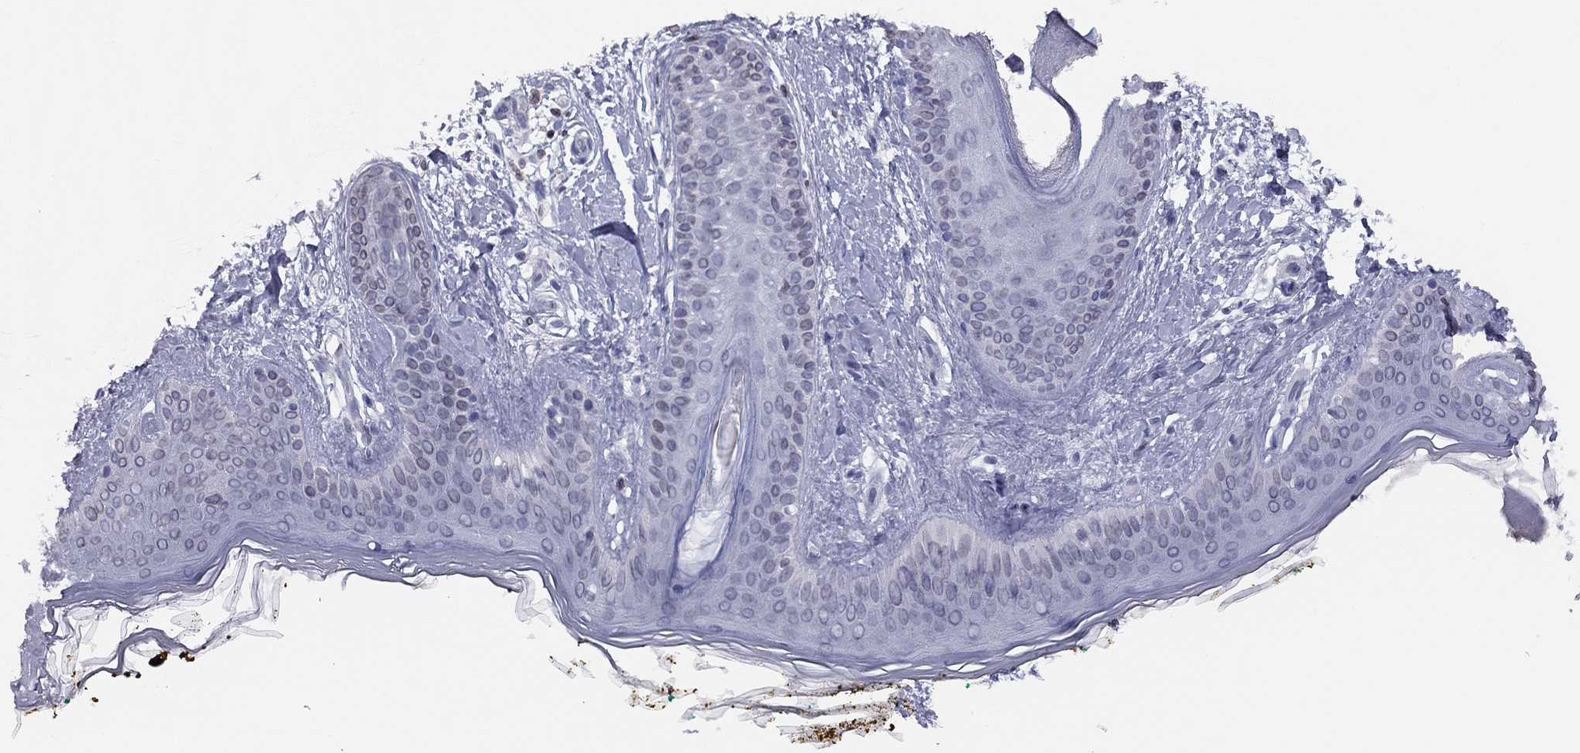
{"staining": {"intensity": "negative", "quantity": "none", "location": "none"}, "tissue": "skin", "cell_type": "Fibroblasts", "image_type": "normal", "snomed": [{"axis": "morphology", "description": "Normal tissue, NOS"}, {"axis": "topography", "description": "Skin"}], "caption": "Immunohistochemical staining of unremarkable human skin shows no significant staining in fibroblasts.", "gene": "ESPL1", "patient": {"sex": "female", "age": 34}}